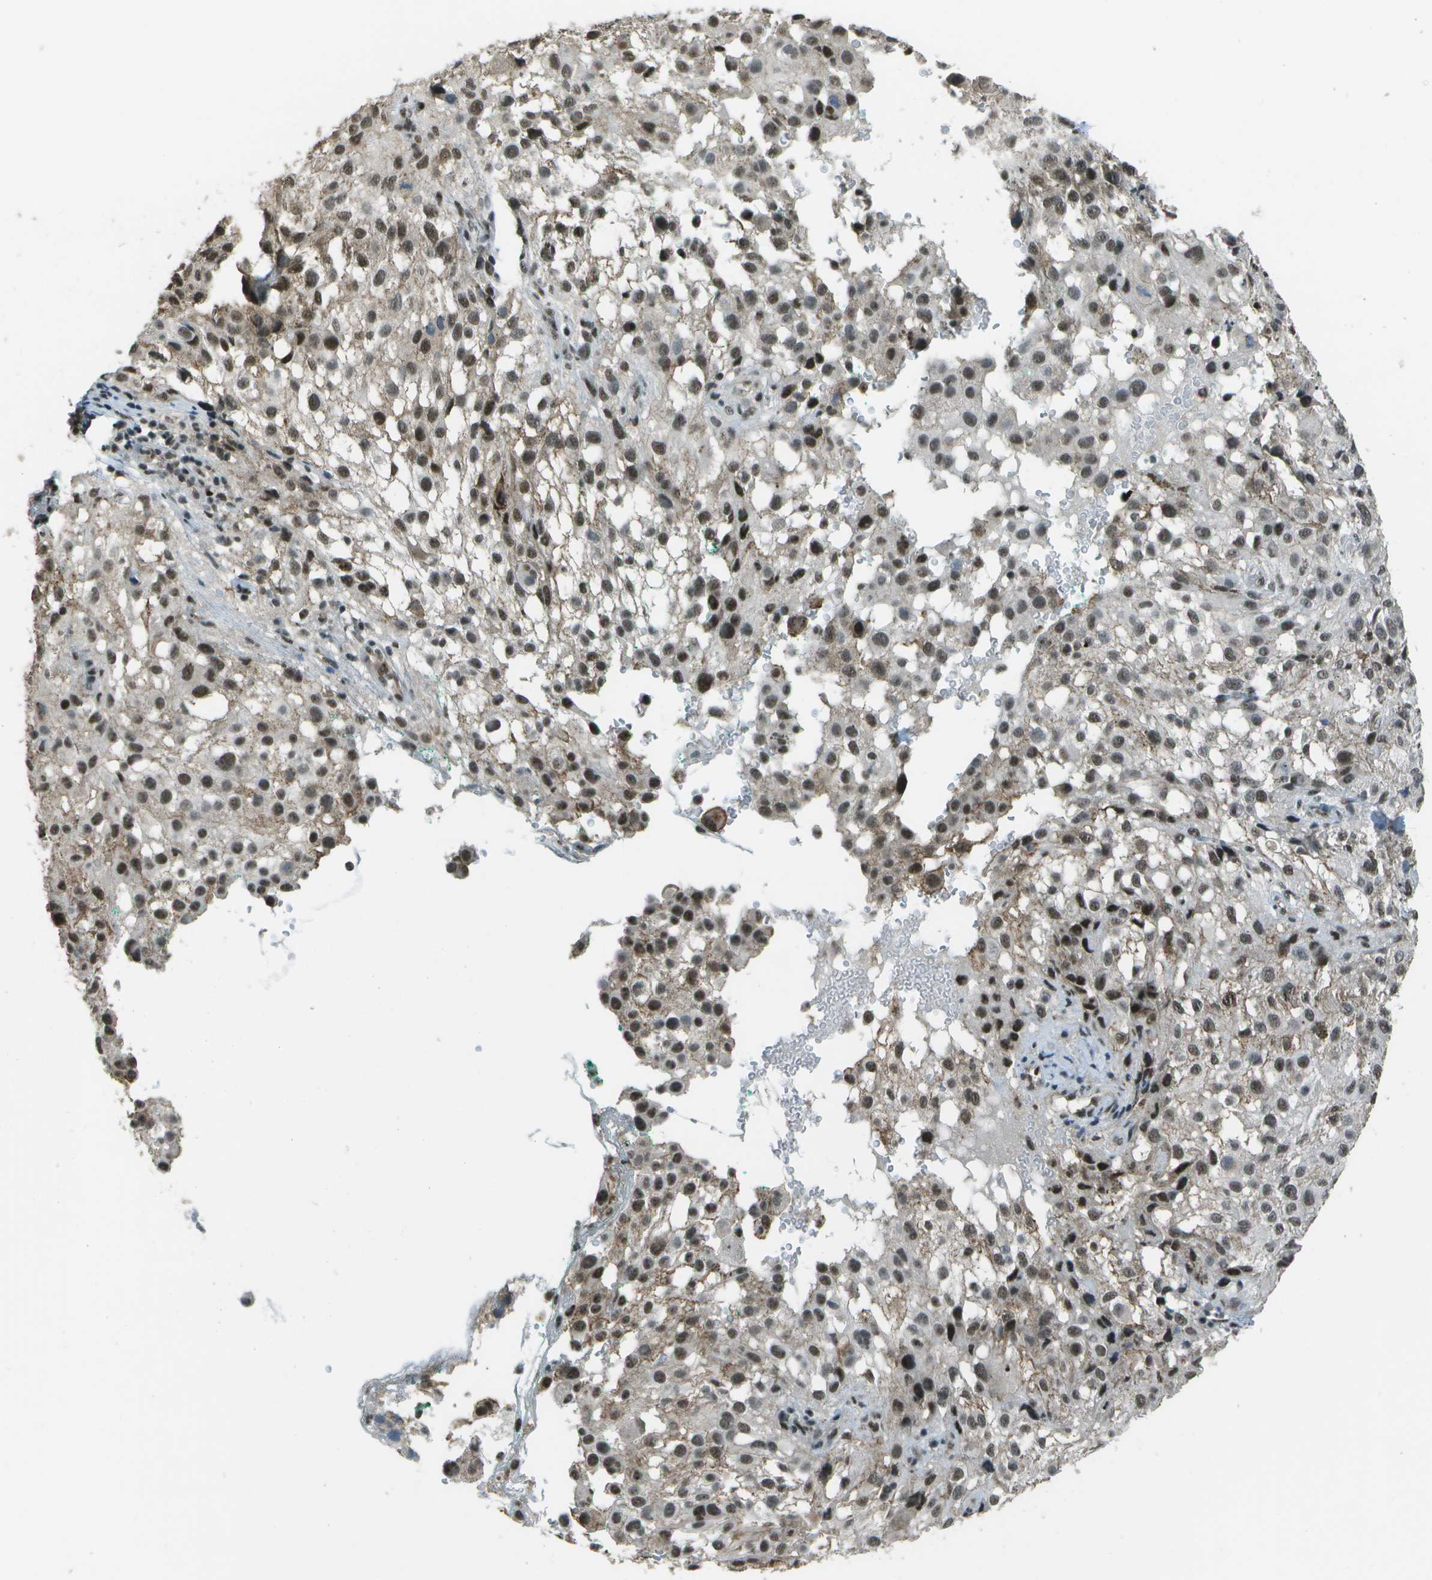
{"staining": {"intensity": "moderate", "quantity": ">75%", "location": "nuclear"}, "tissue": "melanoma", "cell_type": "Tumor cells", "image_type": "cancer", "snomed": [{"axis": "morphology", "description": "Necrosis, NOS"}, {"axis": "morphology", "description": "Malignant melanoma, NOS"}, {"axis": "topography", "description": "Skin"}], "caption": "A medium amount of moderate nuclear expression is present in about >75% of tumor cells in malignant melanoma tissue.", "gene": "DEPDC1", "patient": {"sex": "female", "age": 87}}